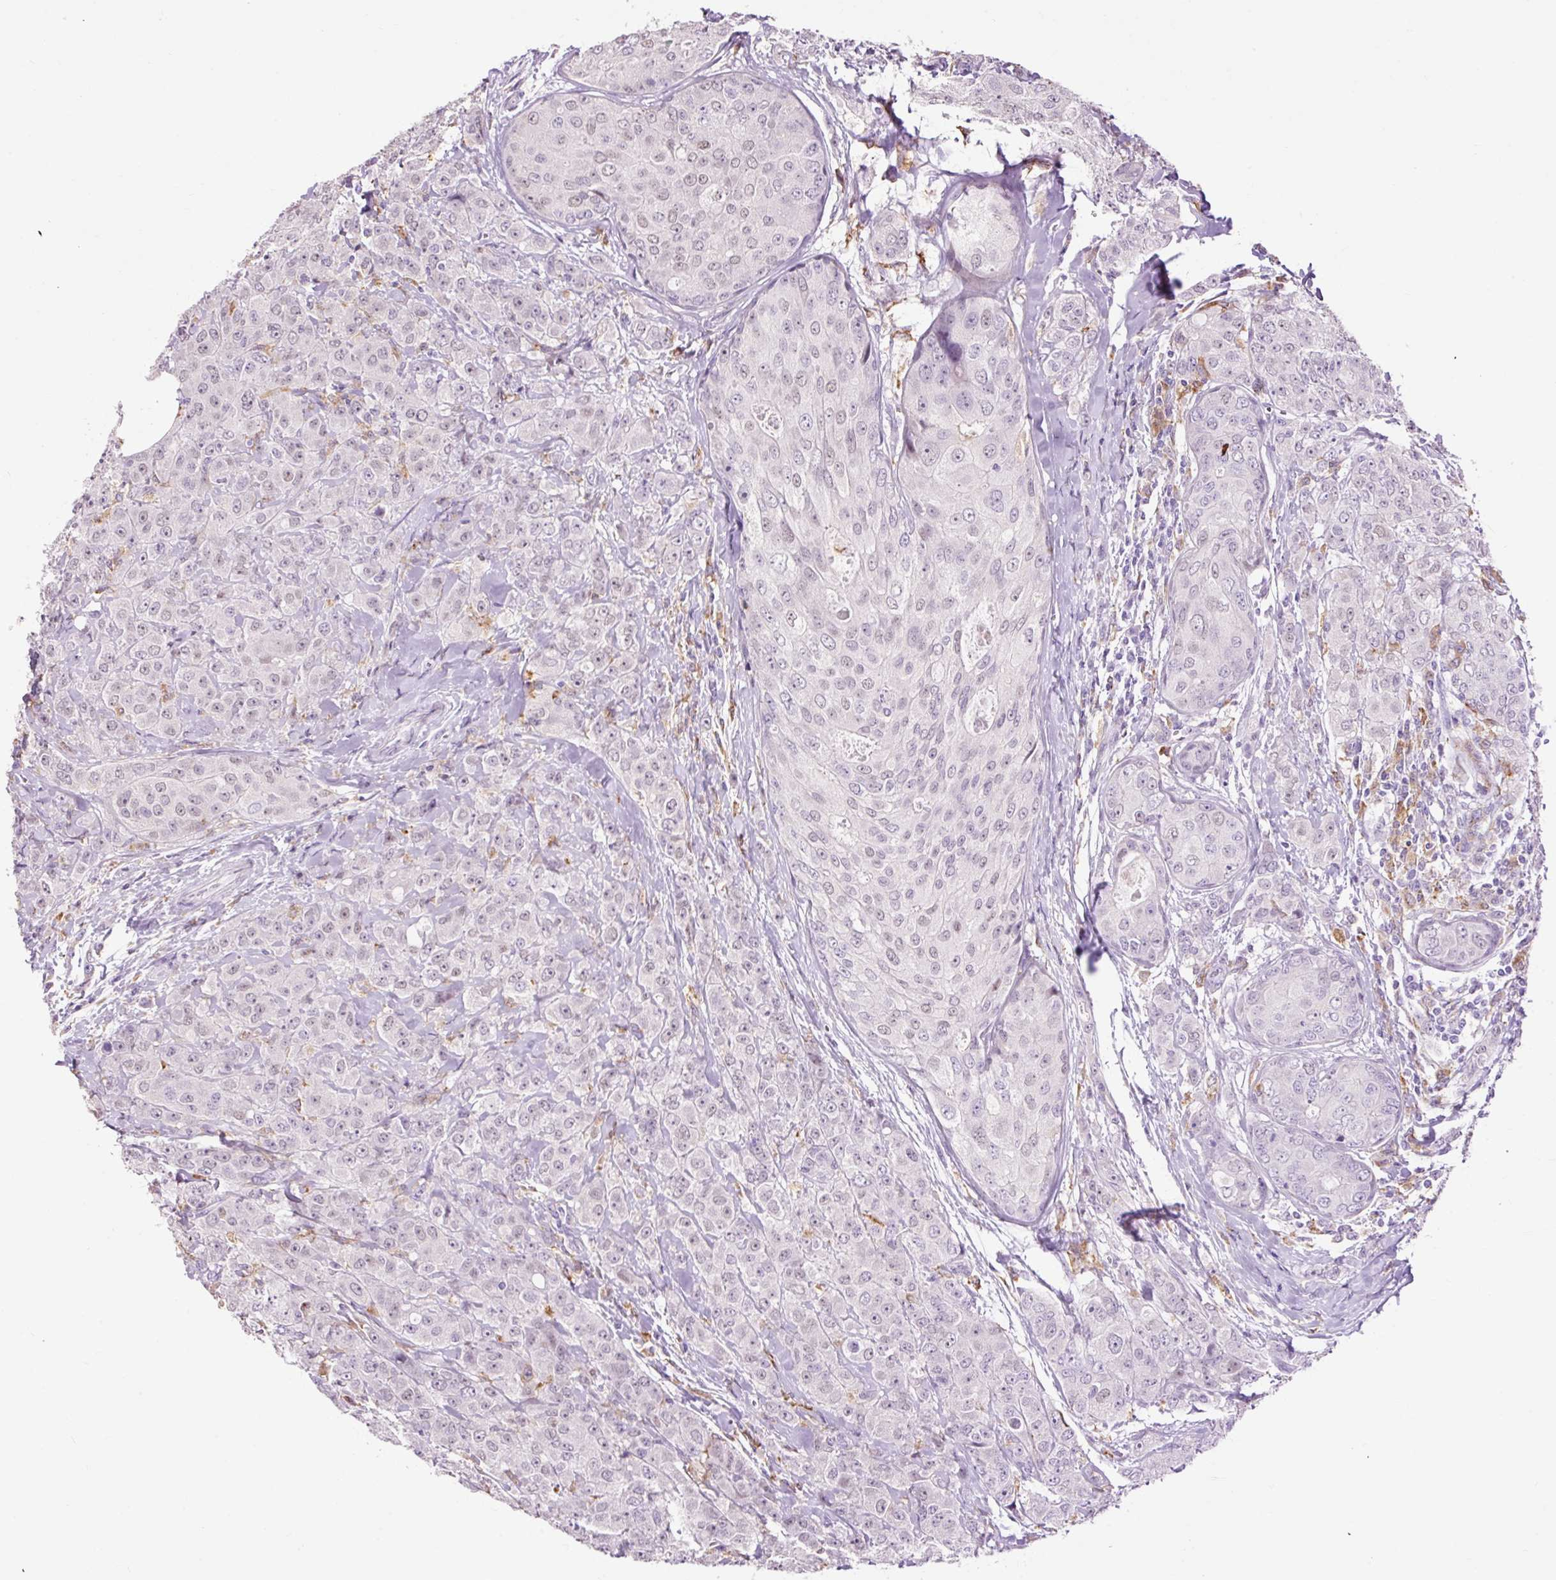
{"staining": {"intensity": "negative", "quantity": "none", "location": "none"}, "tissue": "breast cancer", "cell_type": "Tumor cells", "image_type": "cancer", "snomed": [{"axis": "morphology", "description": "Duct carcinoma"}, {"axis": "topography", "description": "Breast"}], "caption": "Immunohistochemistry histopathology image of neoplastic tissue: human breast cancer stained with DAB exhibits no significant protein positivity in tumor cells.", "gene": "LY86", "patient": {"sex": "female", "age": 43}}